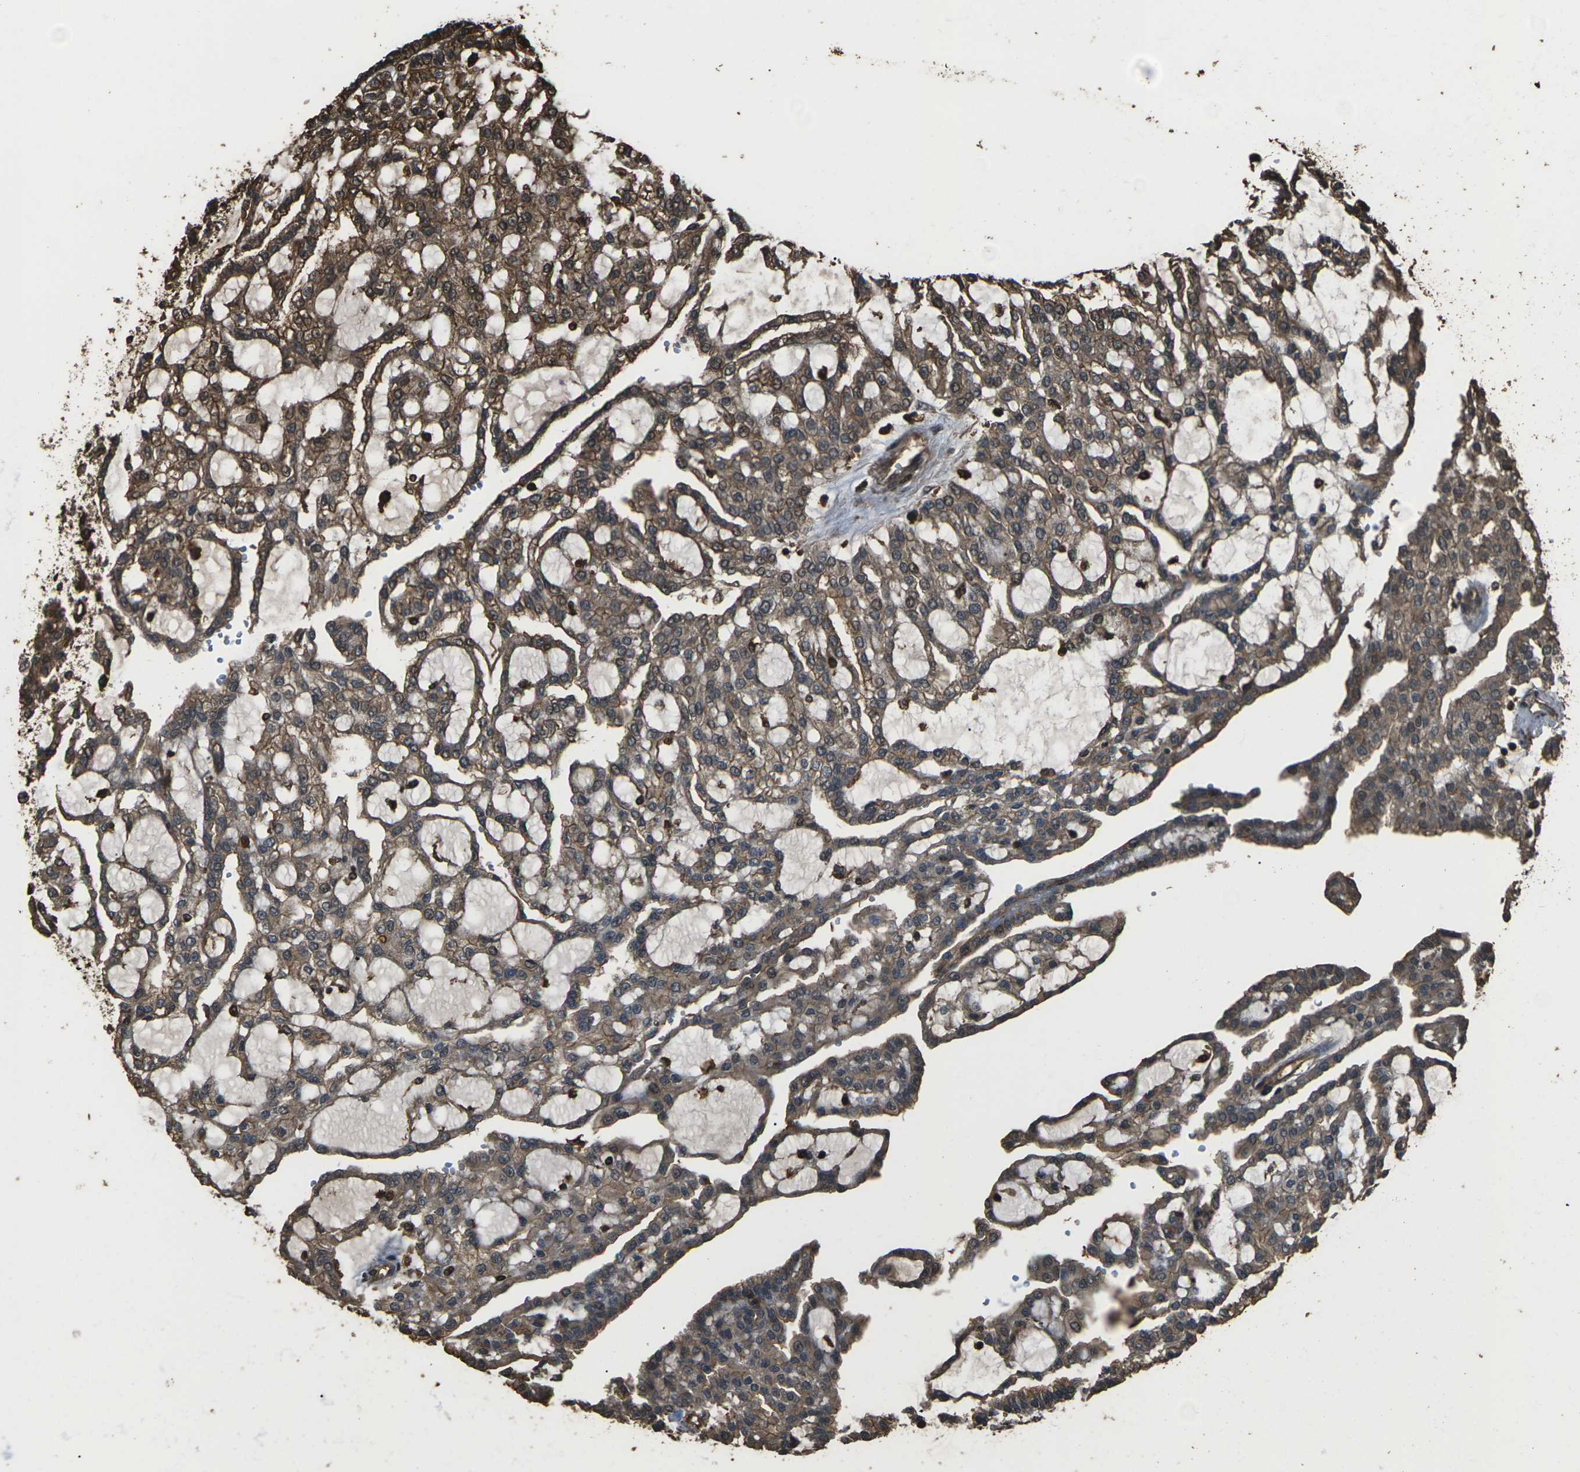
{"staining": {"intensity": "moderate", "quantity": ">75%", "location": "cytoplasmic/membranous"}, "tissue": "renal cancer", "cell_type": "Tumor cells", "image_type": "cancer", "snomed": [{"axis": "morphology", "description": "Adenocarcinoma, NOS"}, {"axis": "topography", "description": "Kidney"}], "caption": "Immunohistochemistry (IHC) staining of renal cancer (adenocarcinoma), which displays medium levels of moderate cytoplasmic/membranous positivity in about >75% of tumor cells indicating moderate cytoplasmic/membranous protein staining. The staining was performed using DAB (brown) for protein detection and nuclei were counterstained in hematoxylin (blue).", "gene": "DHPS", "patient": {"sex": "male", "age": 63}}